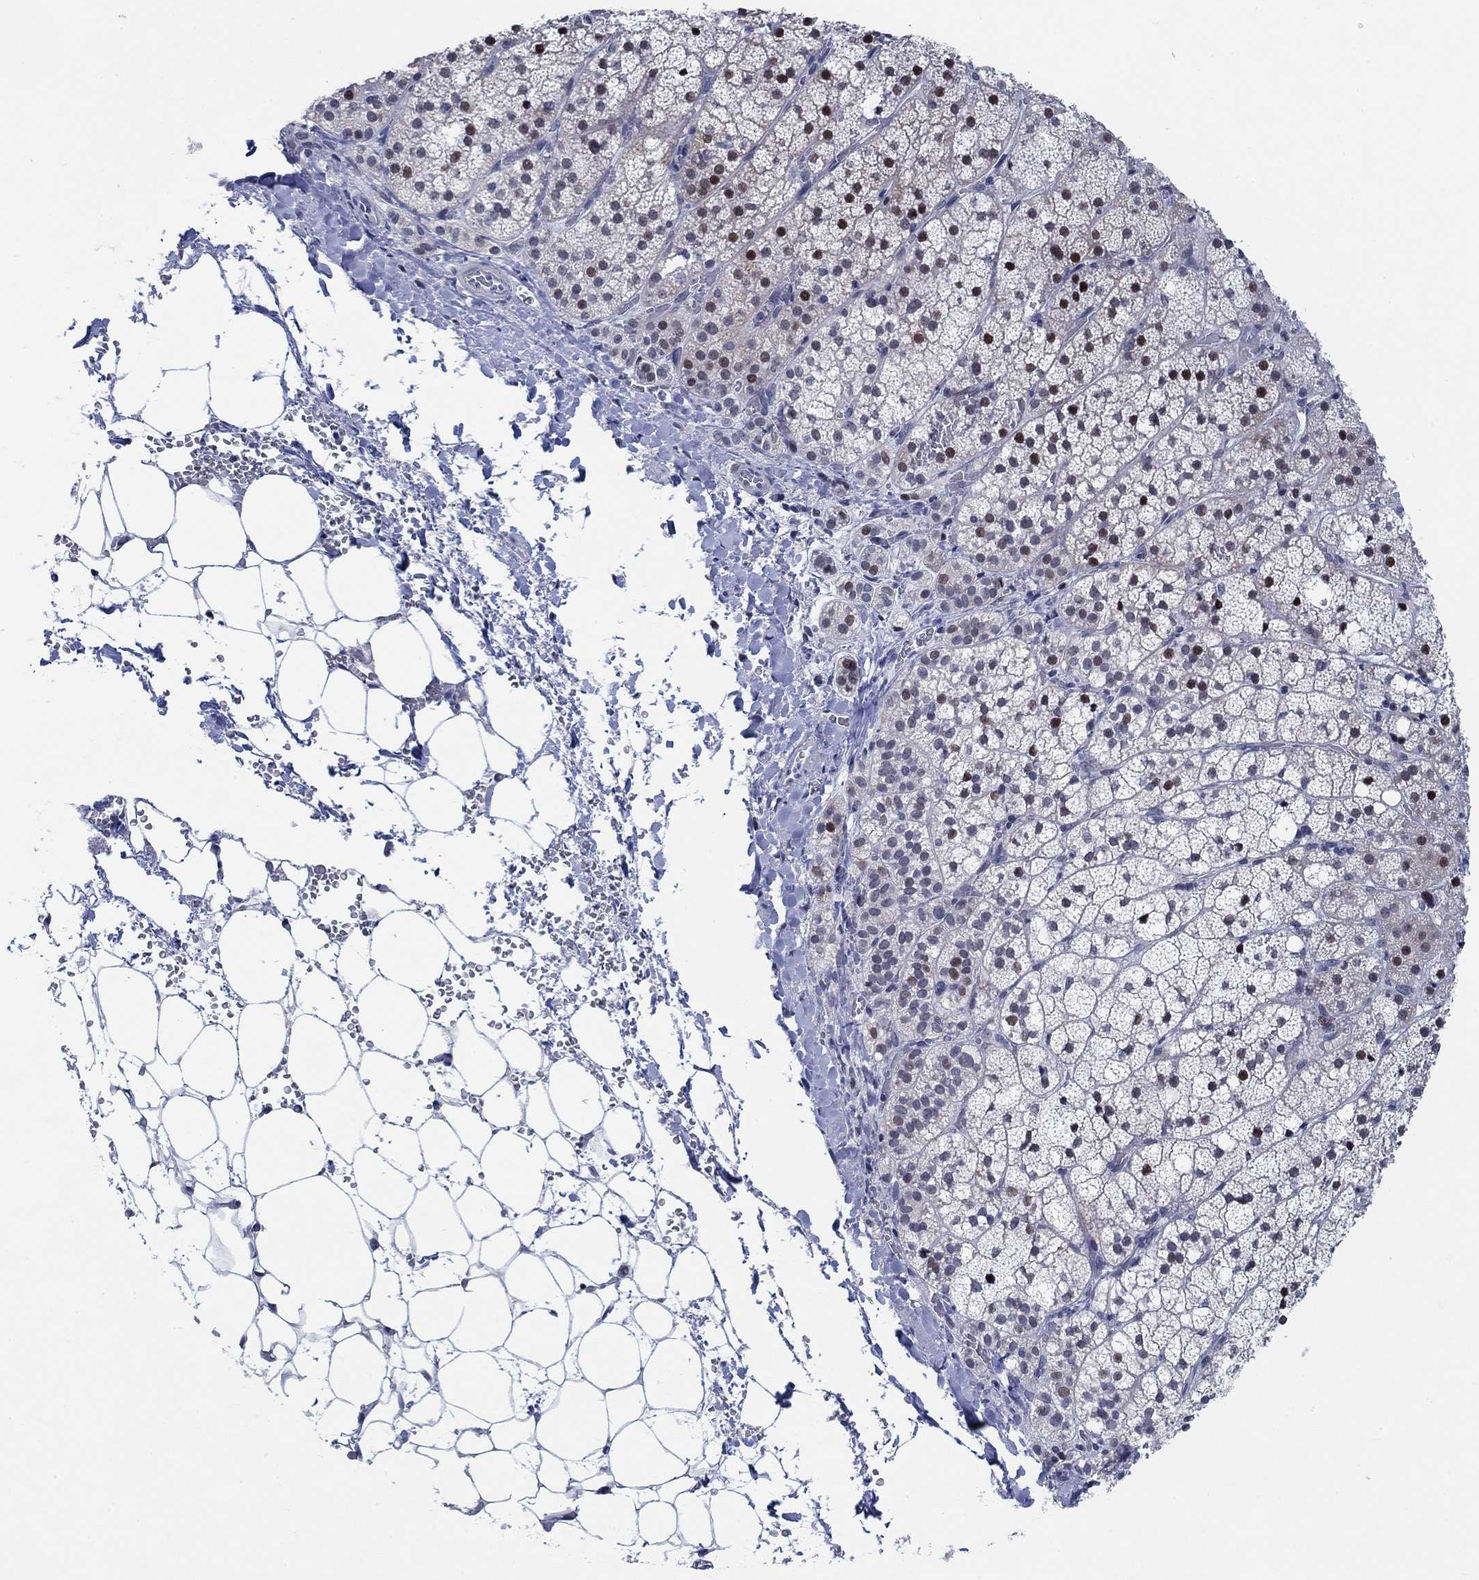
{"staining": {"intensity": "strong", "quantity": "<25%", "location": "nuclear"}, "tissue": "adrenal gland", "cell_type": "Glandular cells", "image_type": "normal", "snomed": [{"axis": "morphology", "description": "Normal tissue, NOS"}, {"axis": "topography", "description": "Adrenal gland"}], "caption": "Immunohistochemistry micrograph of unremarkable adrenal gland stained for a protein (brown), which shows medium levels of strong nuclear expression in about <25% of glandular cells.", "gene": "NEU3", "patient": {"sex": "male", "age": 53}}